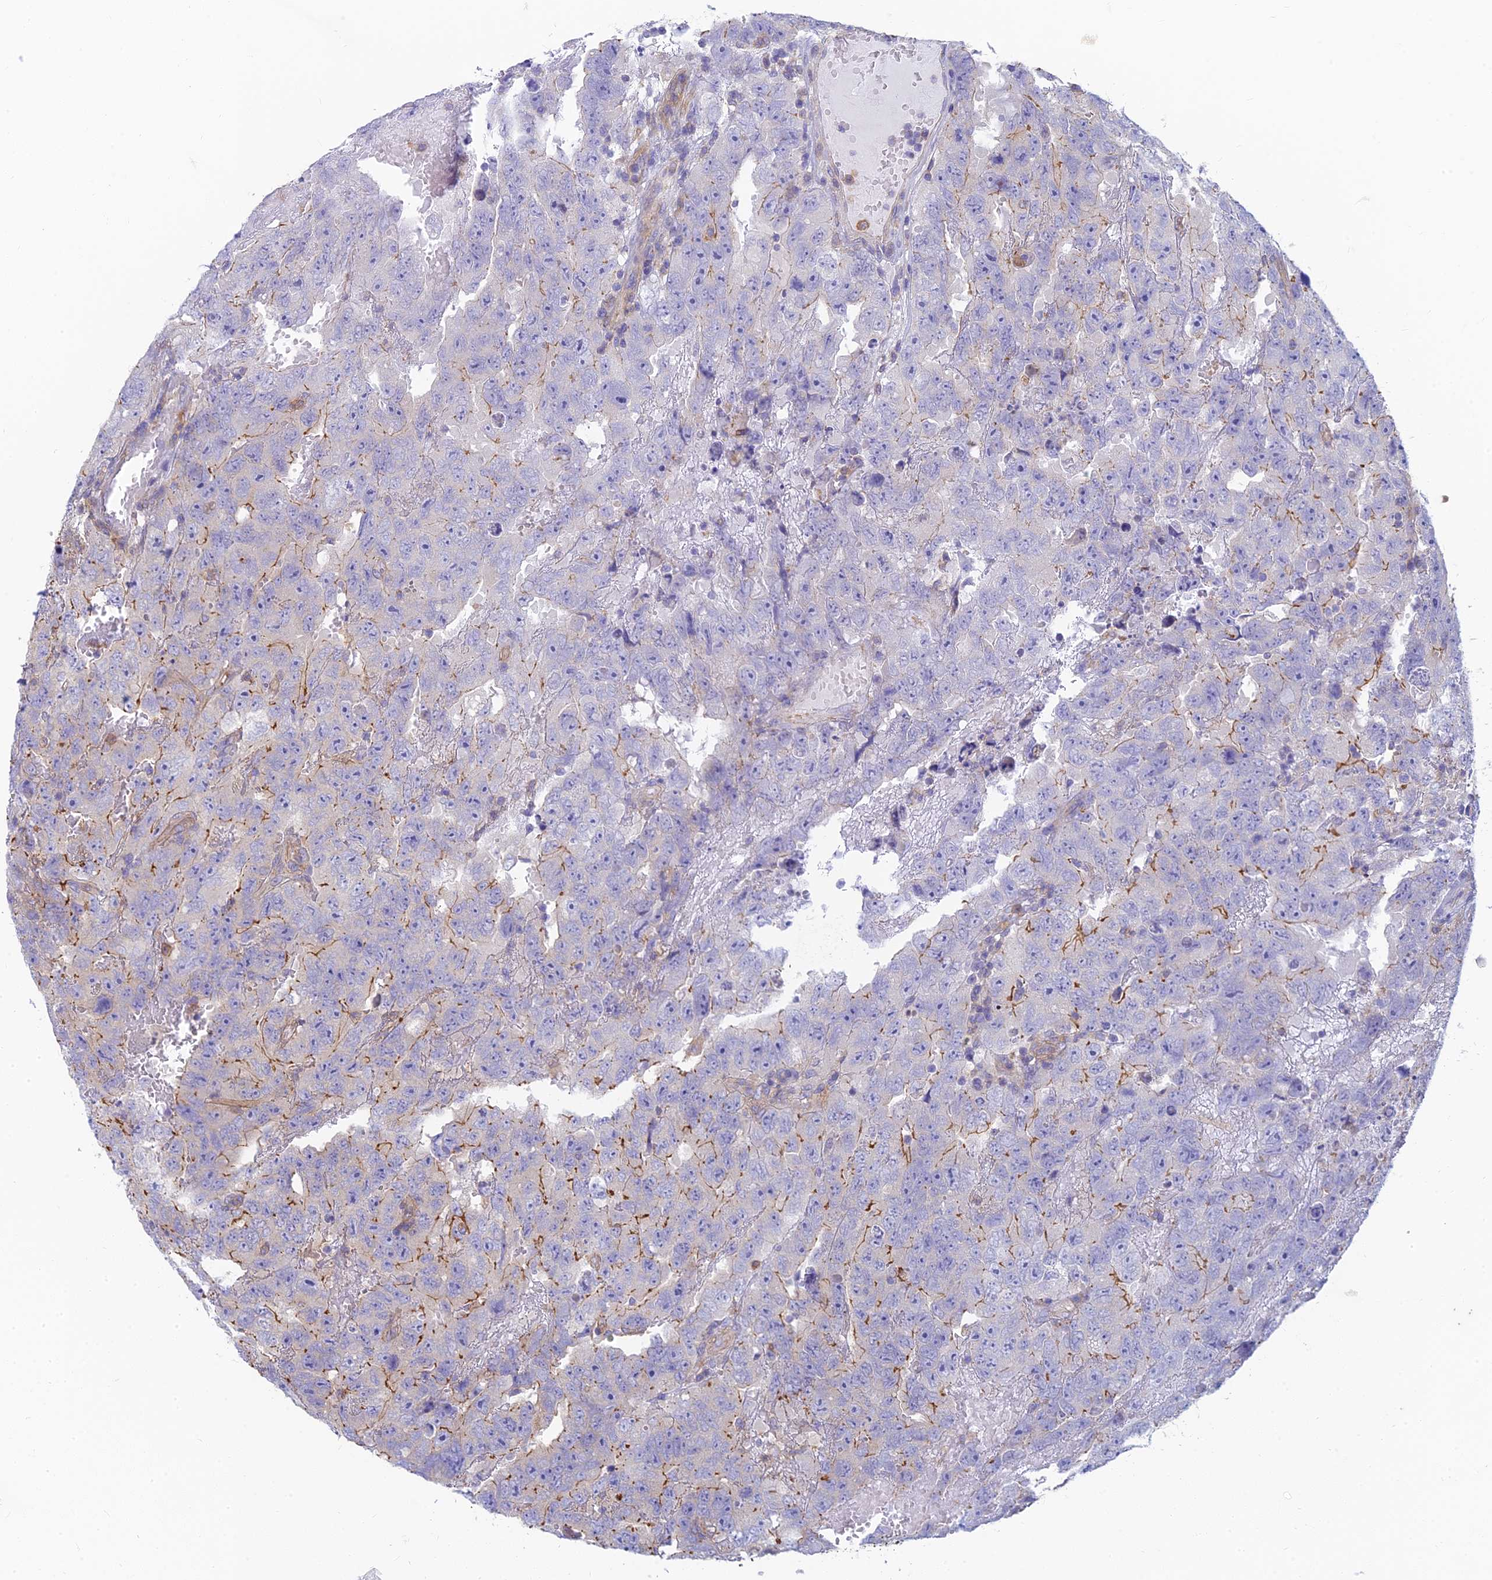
{"staining": {"intensity": "moderate", "quantity": "<25%", "location": "cytoplasmic/membranous"}, "tissue": "testis cancer", "cell_type": "Tumor cells", "image_type": "cancer", "snomed": [{"axis": "morphology", "description": "Carcinoma, Embryonal, NOS"}, {"axis": "topography", "description": "Testis"}], "caption": "Testis cancer tissue demonstrates moderate cytoplasmic/membranous positivity in about <25% of tumor cells, visualized by immunohistochemistry.", "gene": "STRN4", "patient": {"sex": "male", "age": 45}}